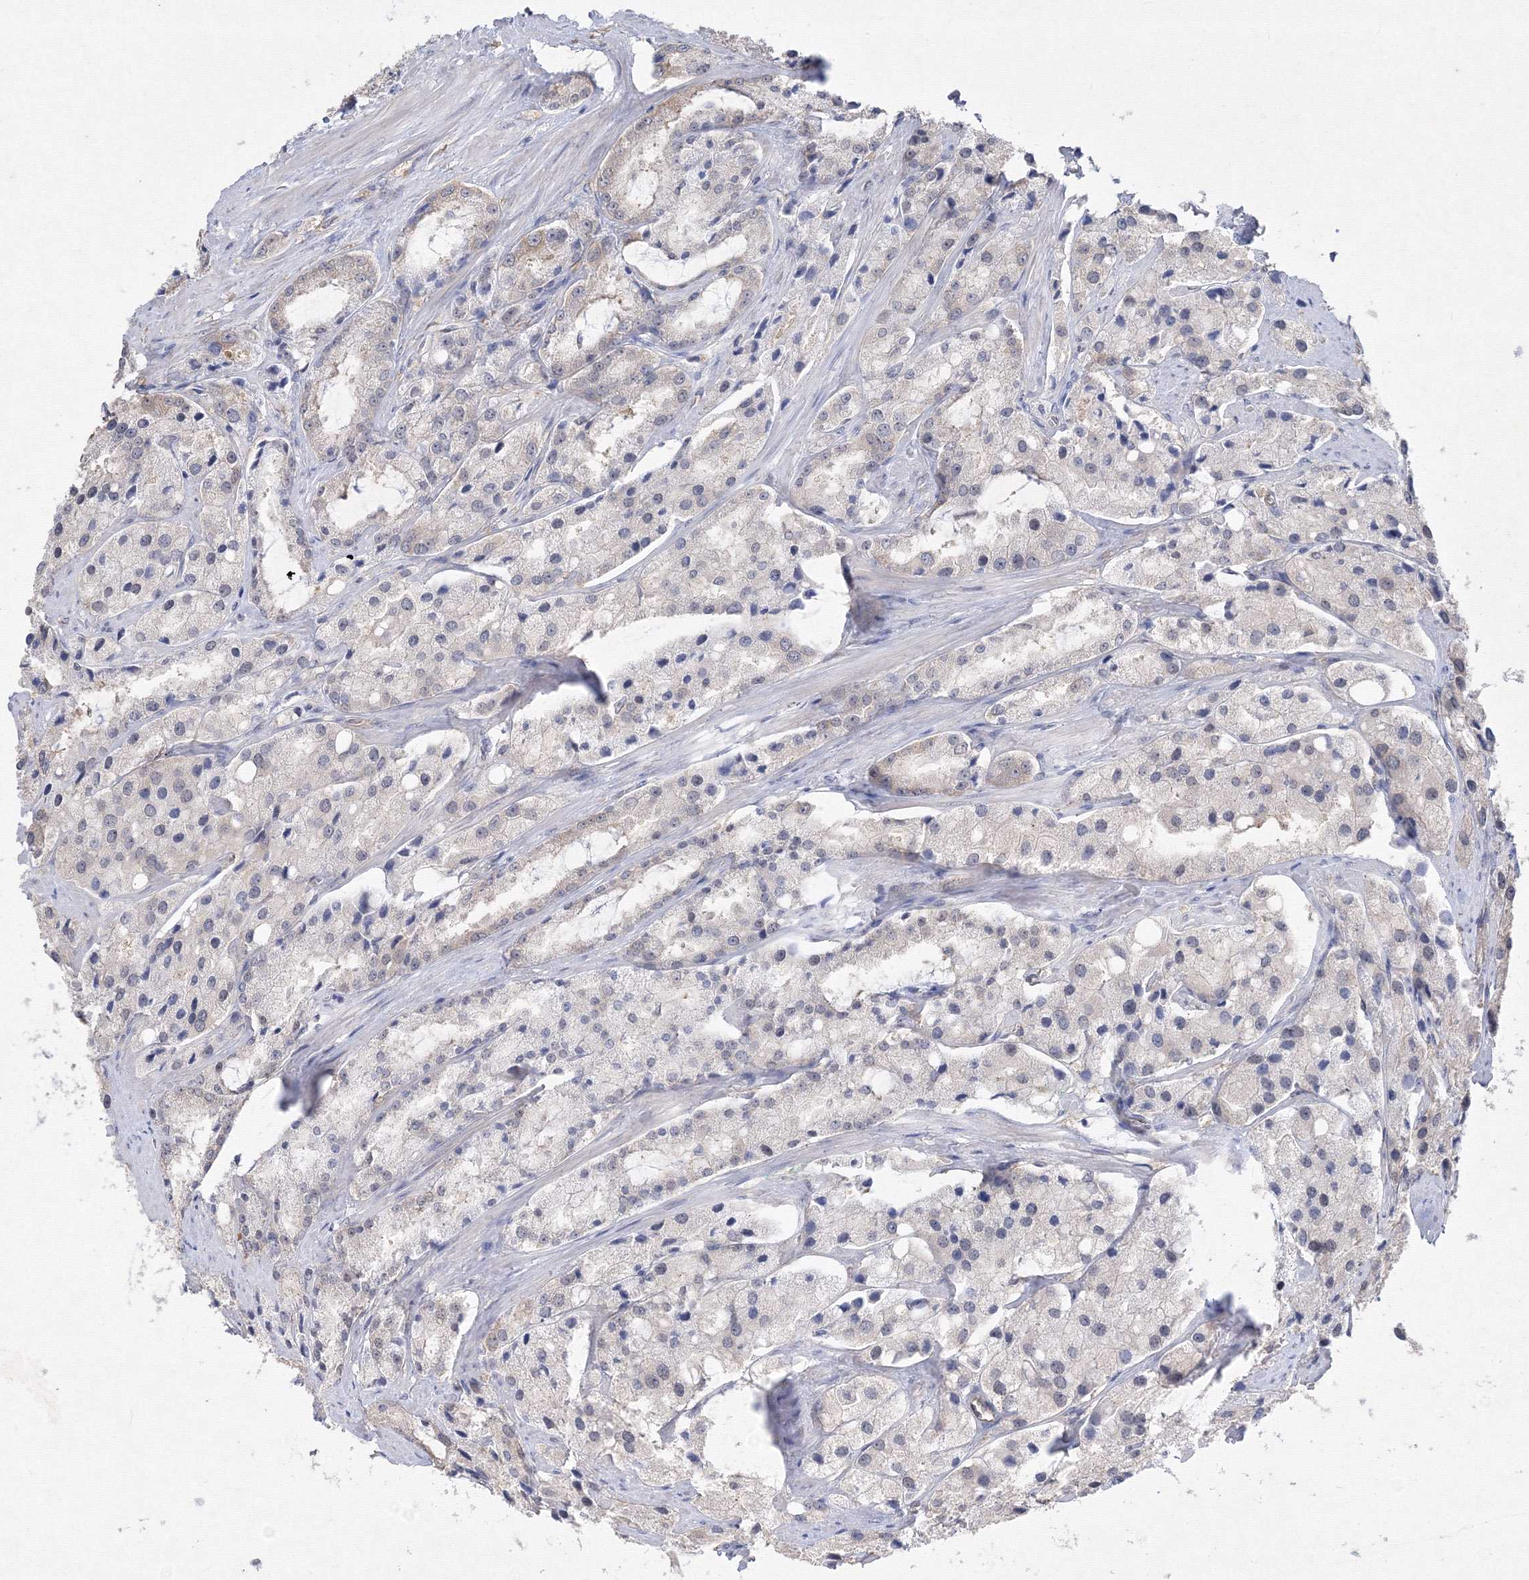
{"staining": {"intensity": "negative", "quantity": "none", "location": "none"}, "tissue": "prostate cancer", "cell_type": "Tumor cells", "image_type": "cancer", "snomed": [{"axis": "morphology", "description": "Adenocarcinoma, High grade"}, {"axis": "topography", "description": "Prostate"}], "caption": "Immunohistochemical staining of human prostate high-grade adenocarcinoma reveals no significant positivity in tumor cells.", "gene": "FBXL8", "patient": {"sex": "male", "age": 66}}